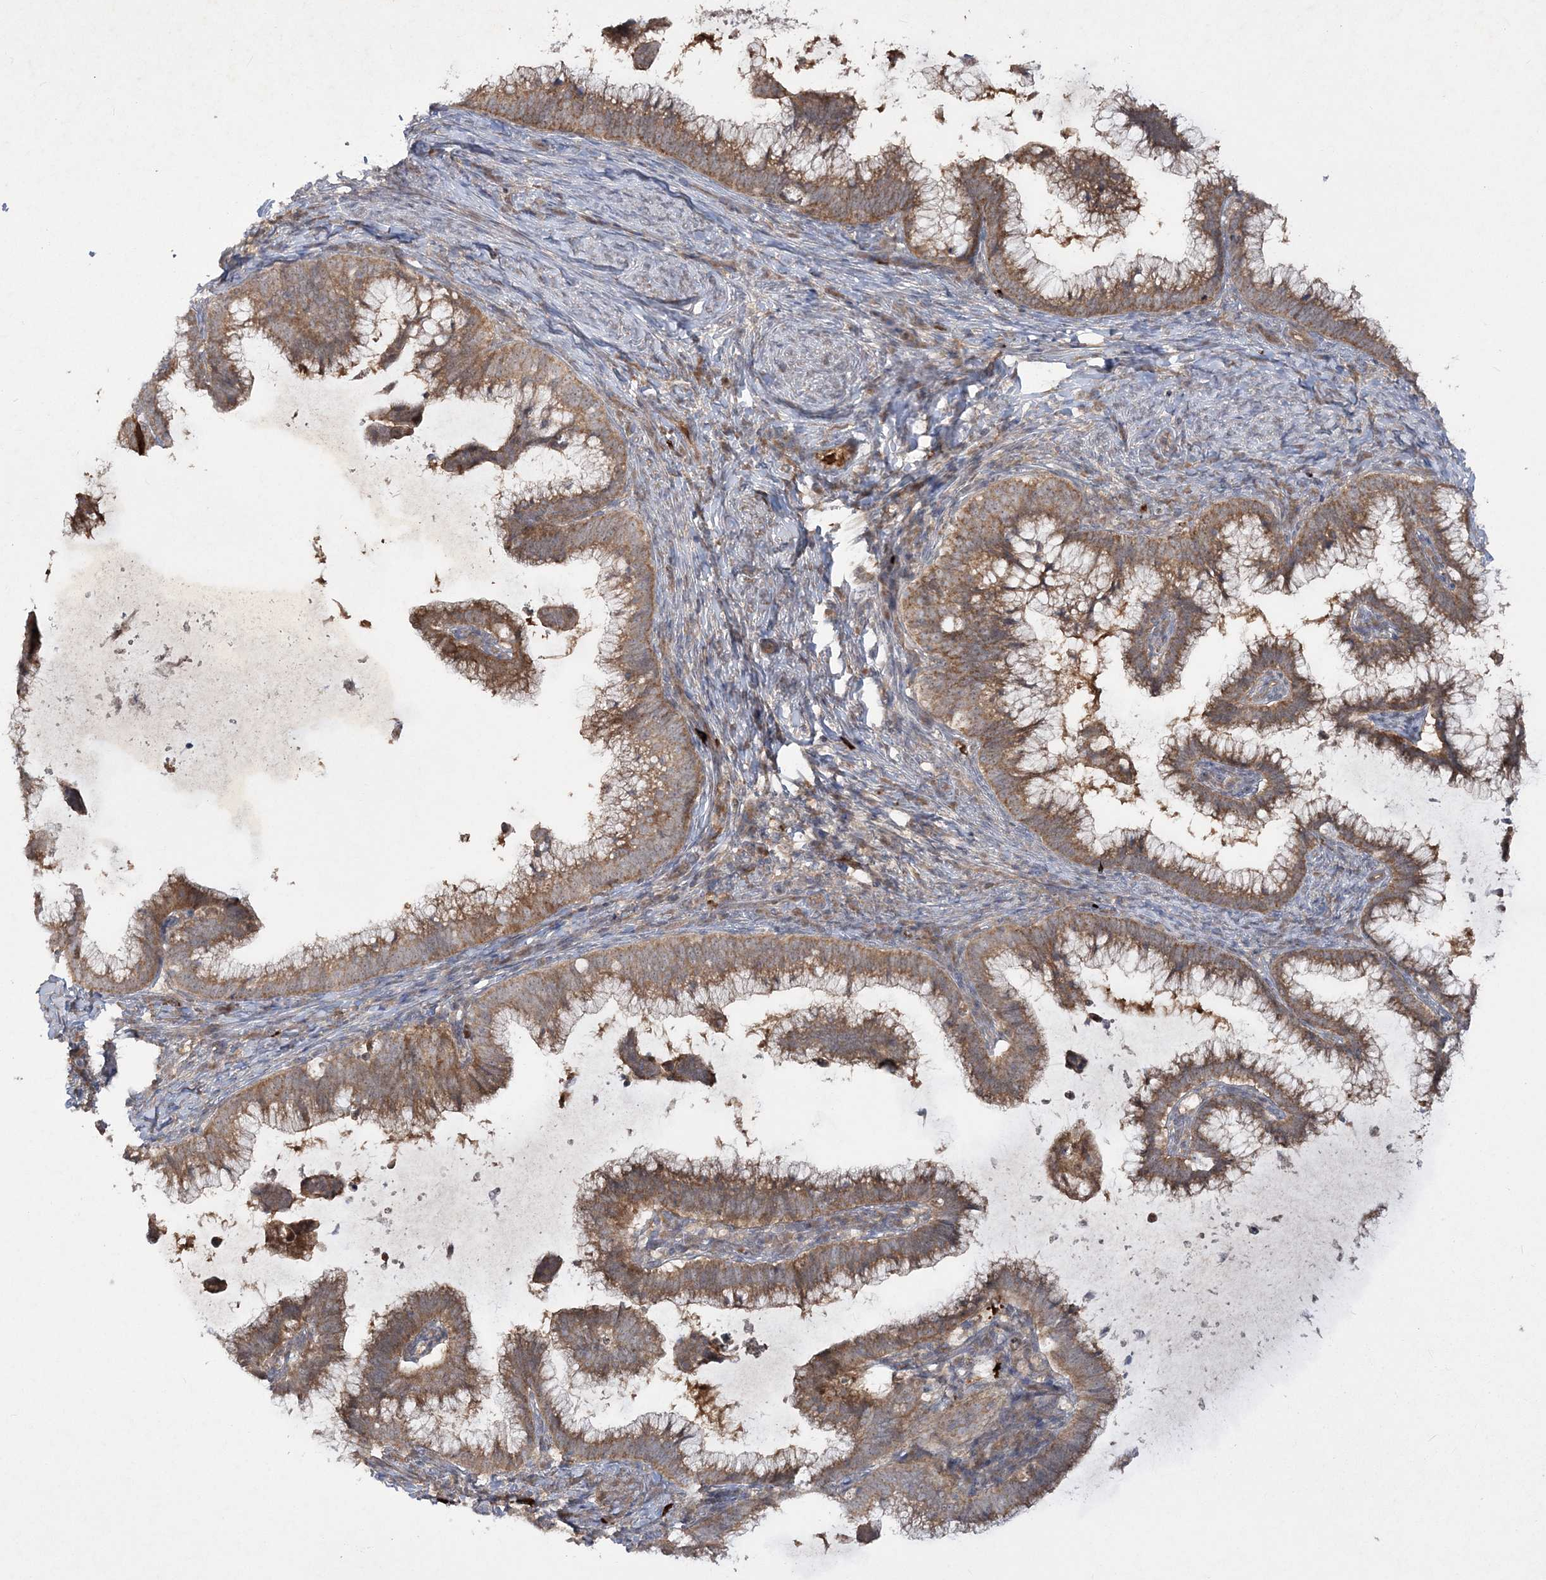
{"staining": {"intensity": "moderate", "quantity": ">75%", "location": "cytoplasmic/membranous"}, "tissue": "cervical cancer", "cell_type": "Tumor cells", "image_type": "cancer", "snomed": [{"axis": "morphology", "description": "Adenocarcinoma, NOS"}, {"axis": "topography", "description": "Cervix"}], "caption": "An immunohistochemistry (IHC) histopathology image of neoplastic tissue is shown. Protein staining in brown highlights moderate cytoplasmic/membranous positivity in cervical cancer within tumor cells.", "gene": "MOCS2", "patient": {"sex": "female", "age": 36}}